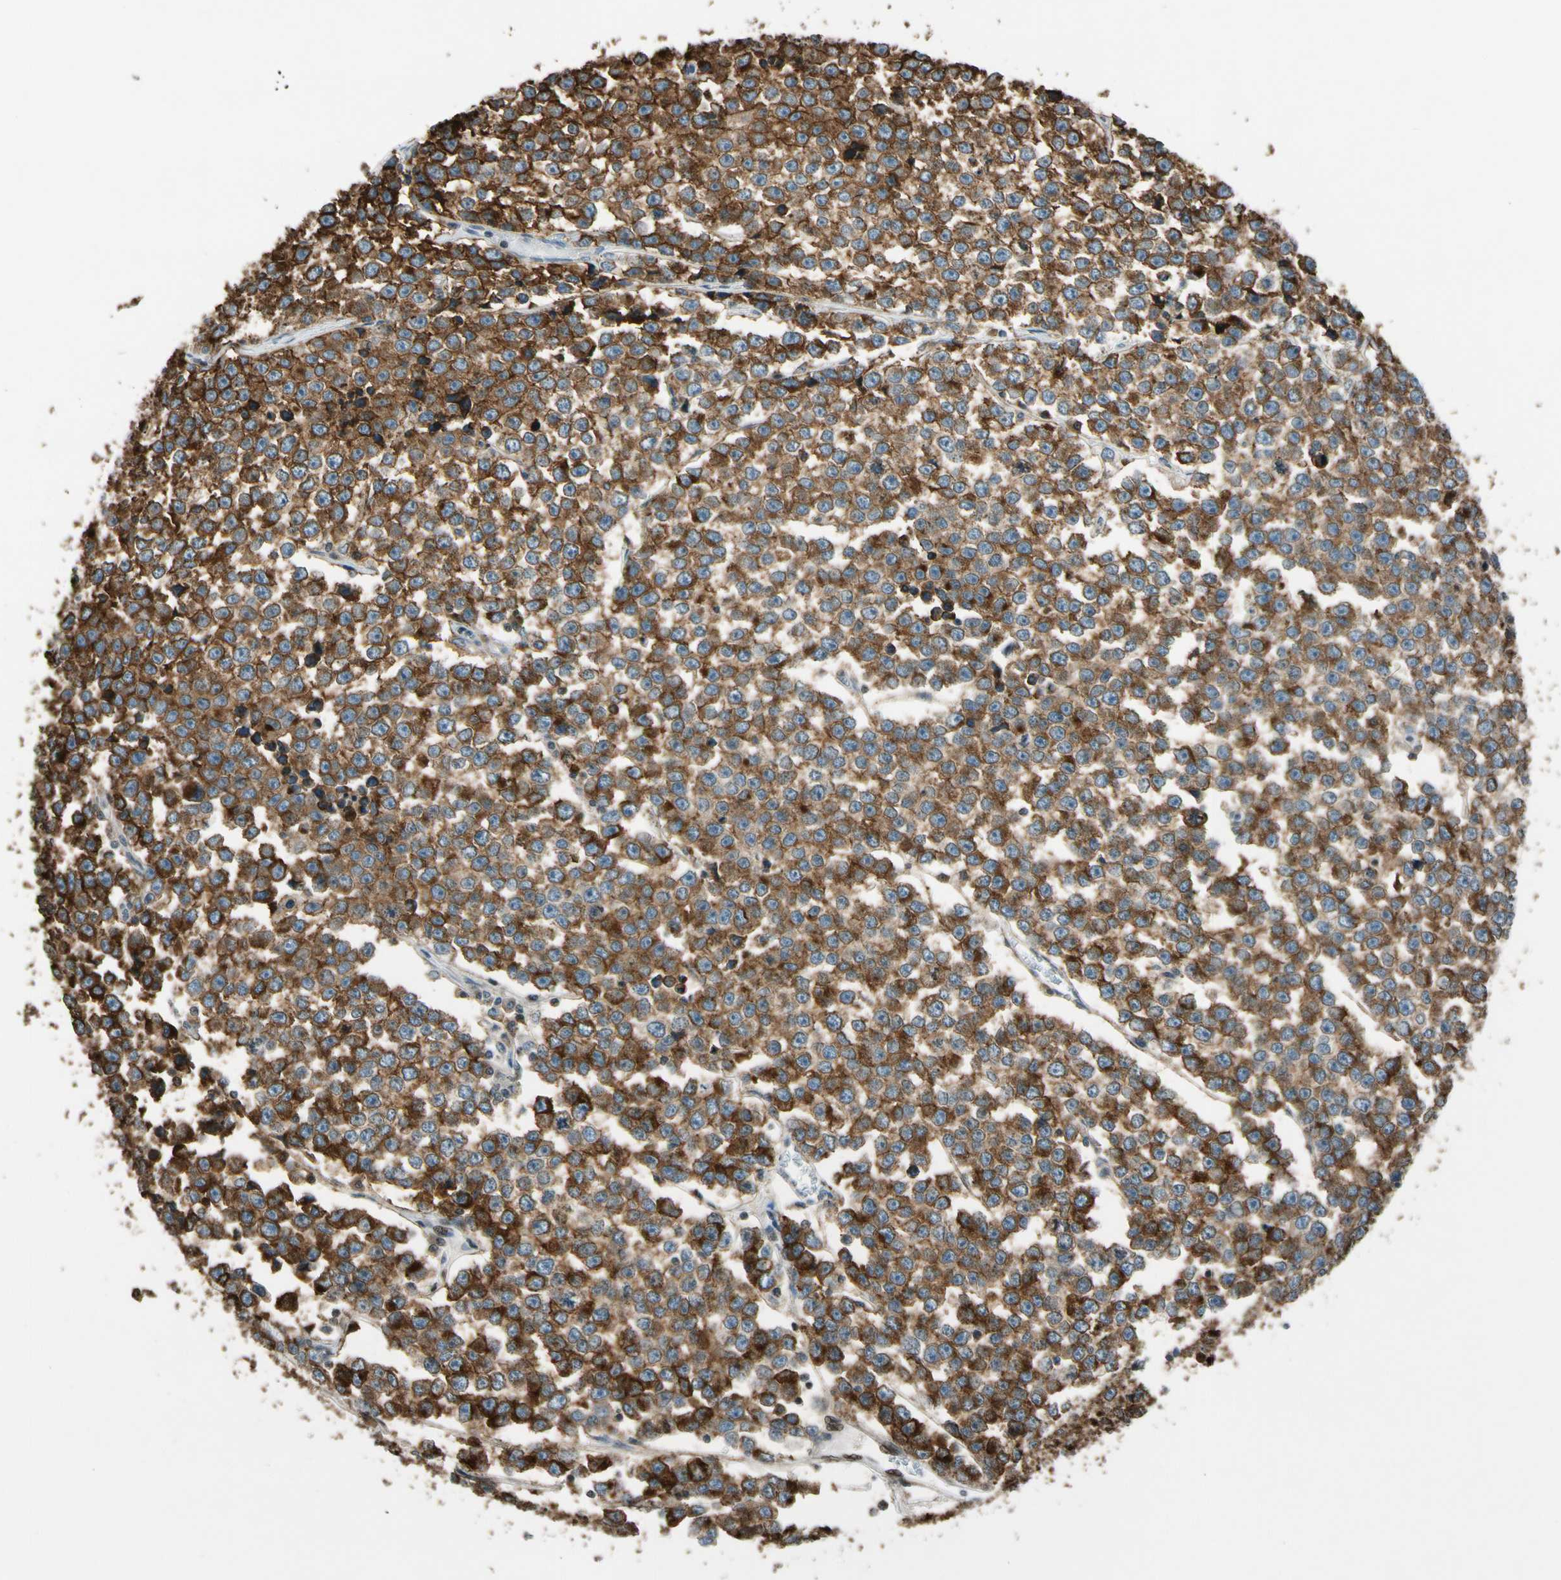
{"staining": {"intensity": "strong", "quantity": ">75%", "location": "cytoplasmic/membranous"}, "tissue": "testis cancer", "cell_type": "Tumor cells", "image_type": "cancer", "snomed": [{"axis": "morphology", "description": "Seminoma, NOS"}, {"axis": "morphology", "description": "Carcinoma, Embryonal, NOS"}, {"axis": "topography", "description": "Testis"}], "caption": "Protein staining by immunohistochemistry demonstrates strong cytoplasmic/membranous positivity in about >75% of tumor cells in testis seminoma. The staining was performed using DAB (3,3'-diaminobenzidine), with brown indicating positive protein expression. Nuclei are stained blue with hematoxylin.", "gene": "PDPN", "patient": {"sex": "male", "age": 52}}